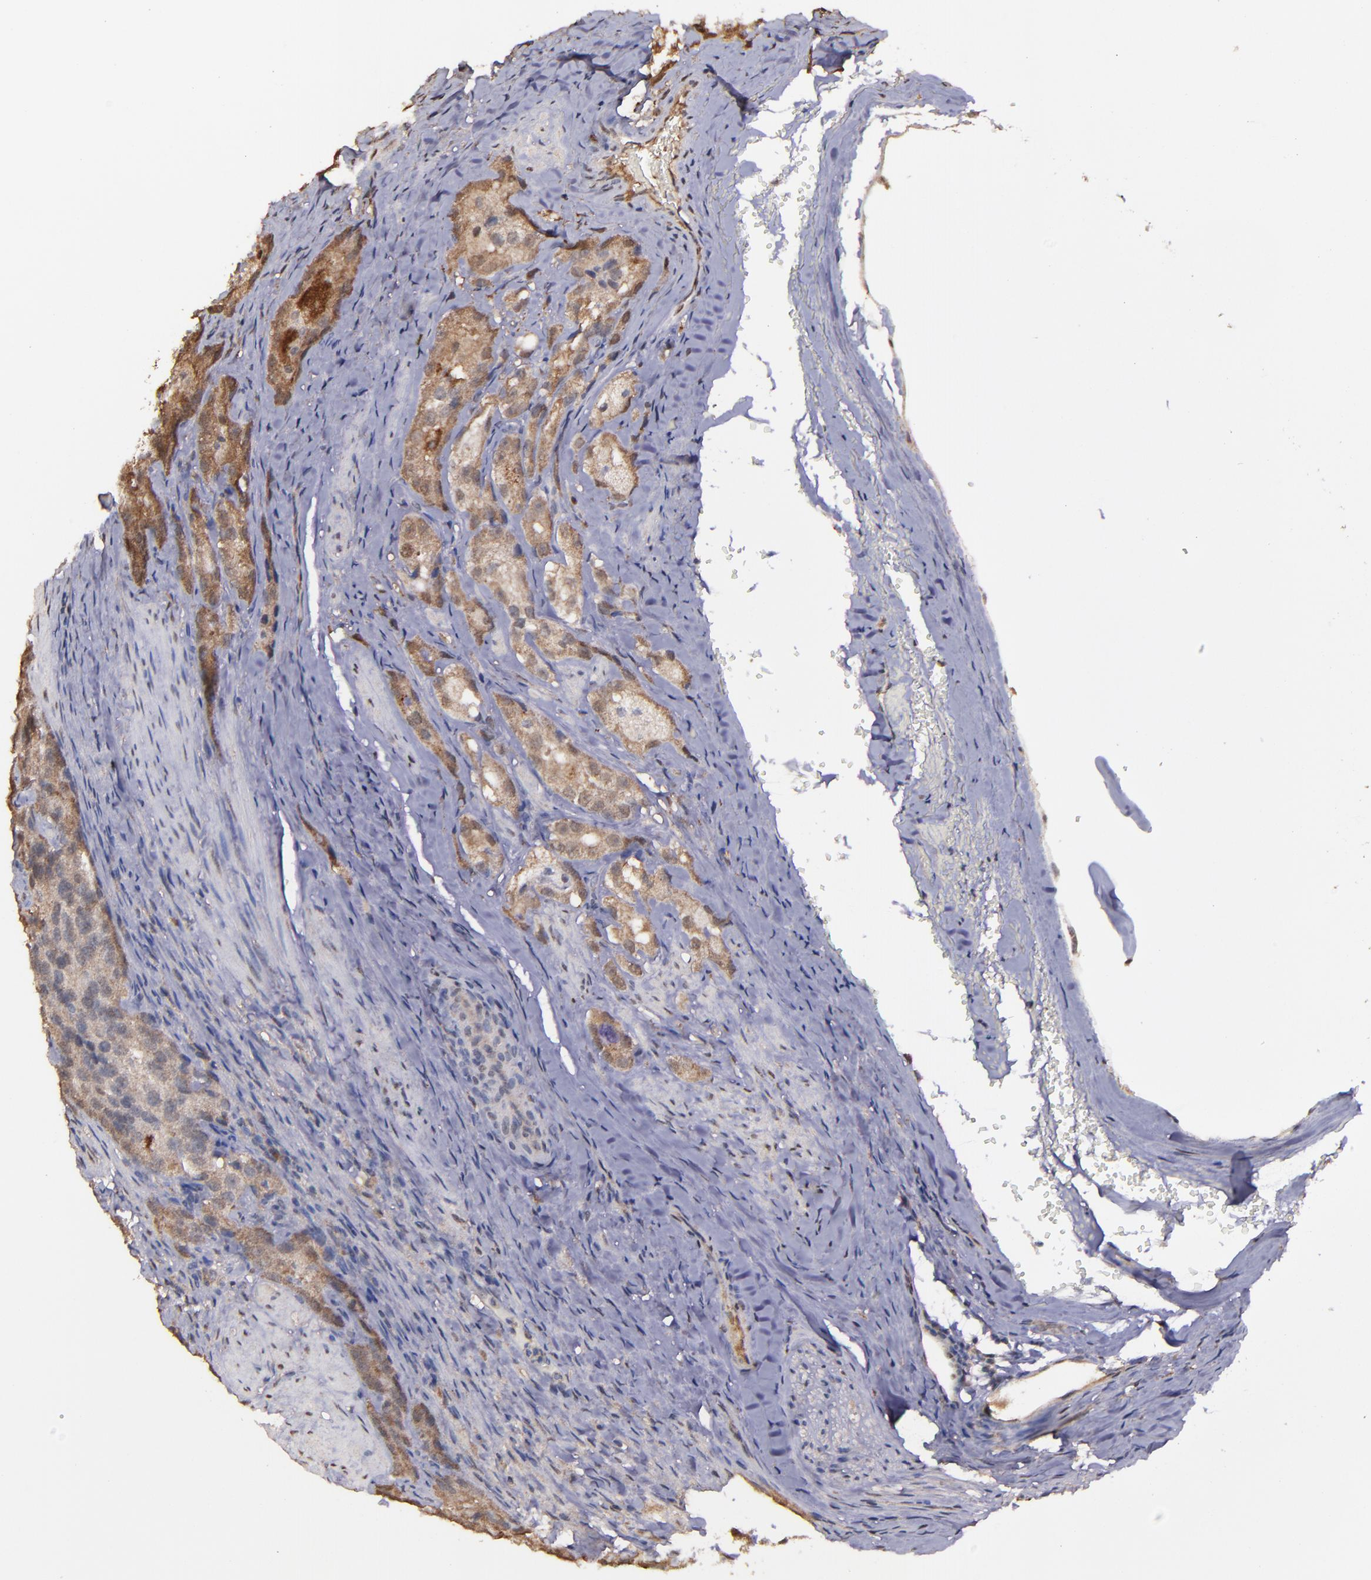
{"staining": {"intensity": "moderate", "quantity": "25%-75%", "location": "cytoplasmic/membranous"}, "tissue": "prostate cancer", "cell_type": "Tumor cells", "image_type": "cancer", "snomed": [{"axis": "morphology", "description": "Adenocarcinoma, High grade"}, {"axis": "topography", "description": "Prostate"}], "caption": "Human prostate cancer stained with a brown dye displays moderate cytoplasmic/membranous positive staining in approximately 25%-75% of tumor cells.", "gene": "SERPINF2", "patient": {"sex": "male", "age": 63}}